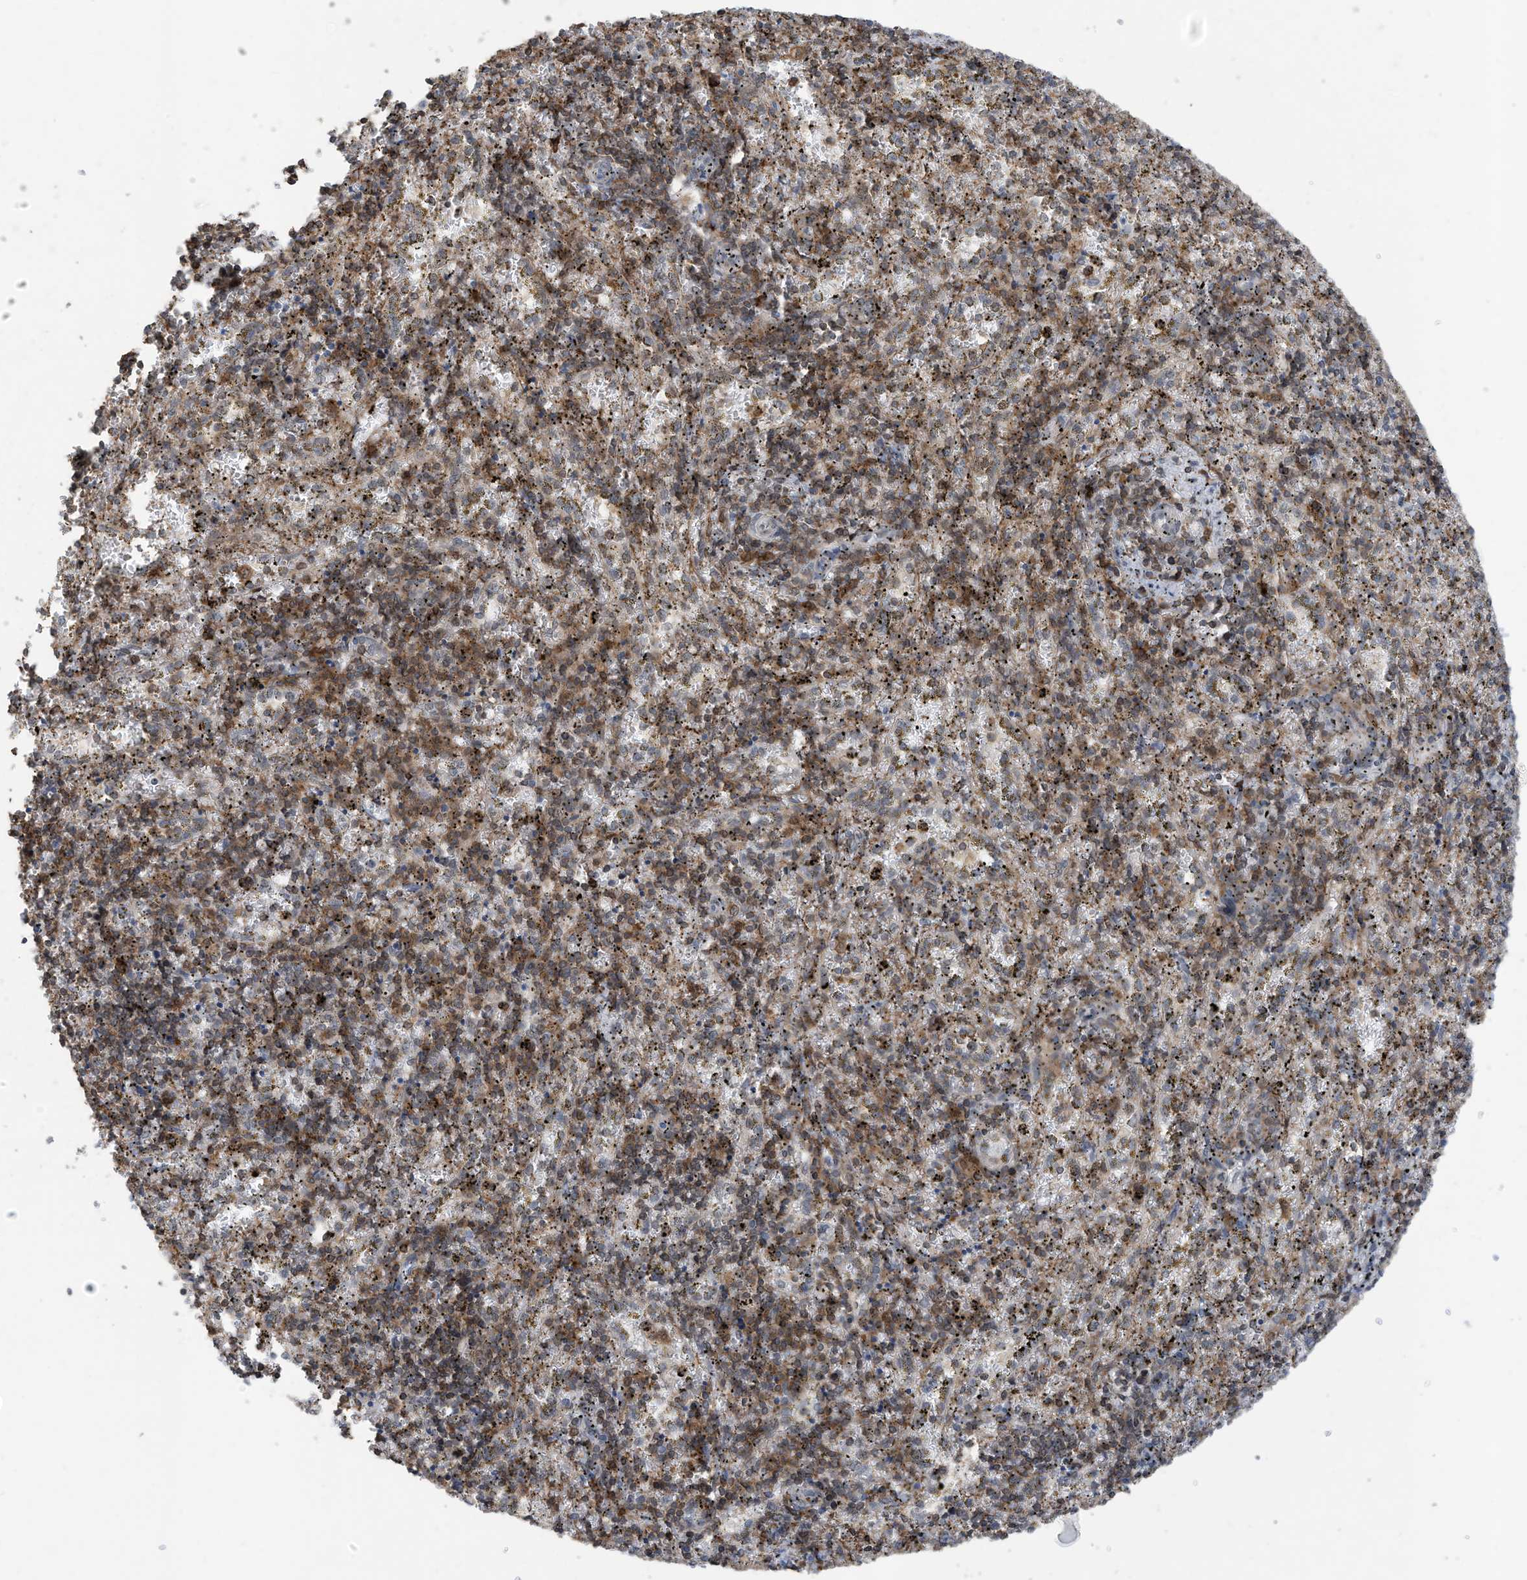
{"staining": {"intensity": "strong", "quantity": "<25%", "location": "nuclear"}, "tissue": "spleen", "cell_type": "Cells in red pulp", "image_type": "normal", "snomed": [{"axis": "morphology", "description": "Normal tissue, NOS"}, {"axis": "topography", "description": "Spleen"}], "caption": "Protein staining reveals strong nuclear expression in about <25% of cells in red pulp in benign spleen.", "gene": "REPIN1", "patient": {"sex": "male", "age": 11}}